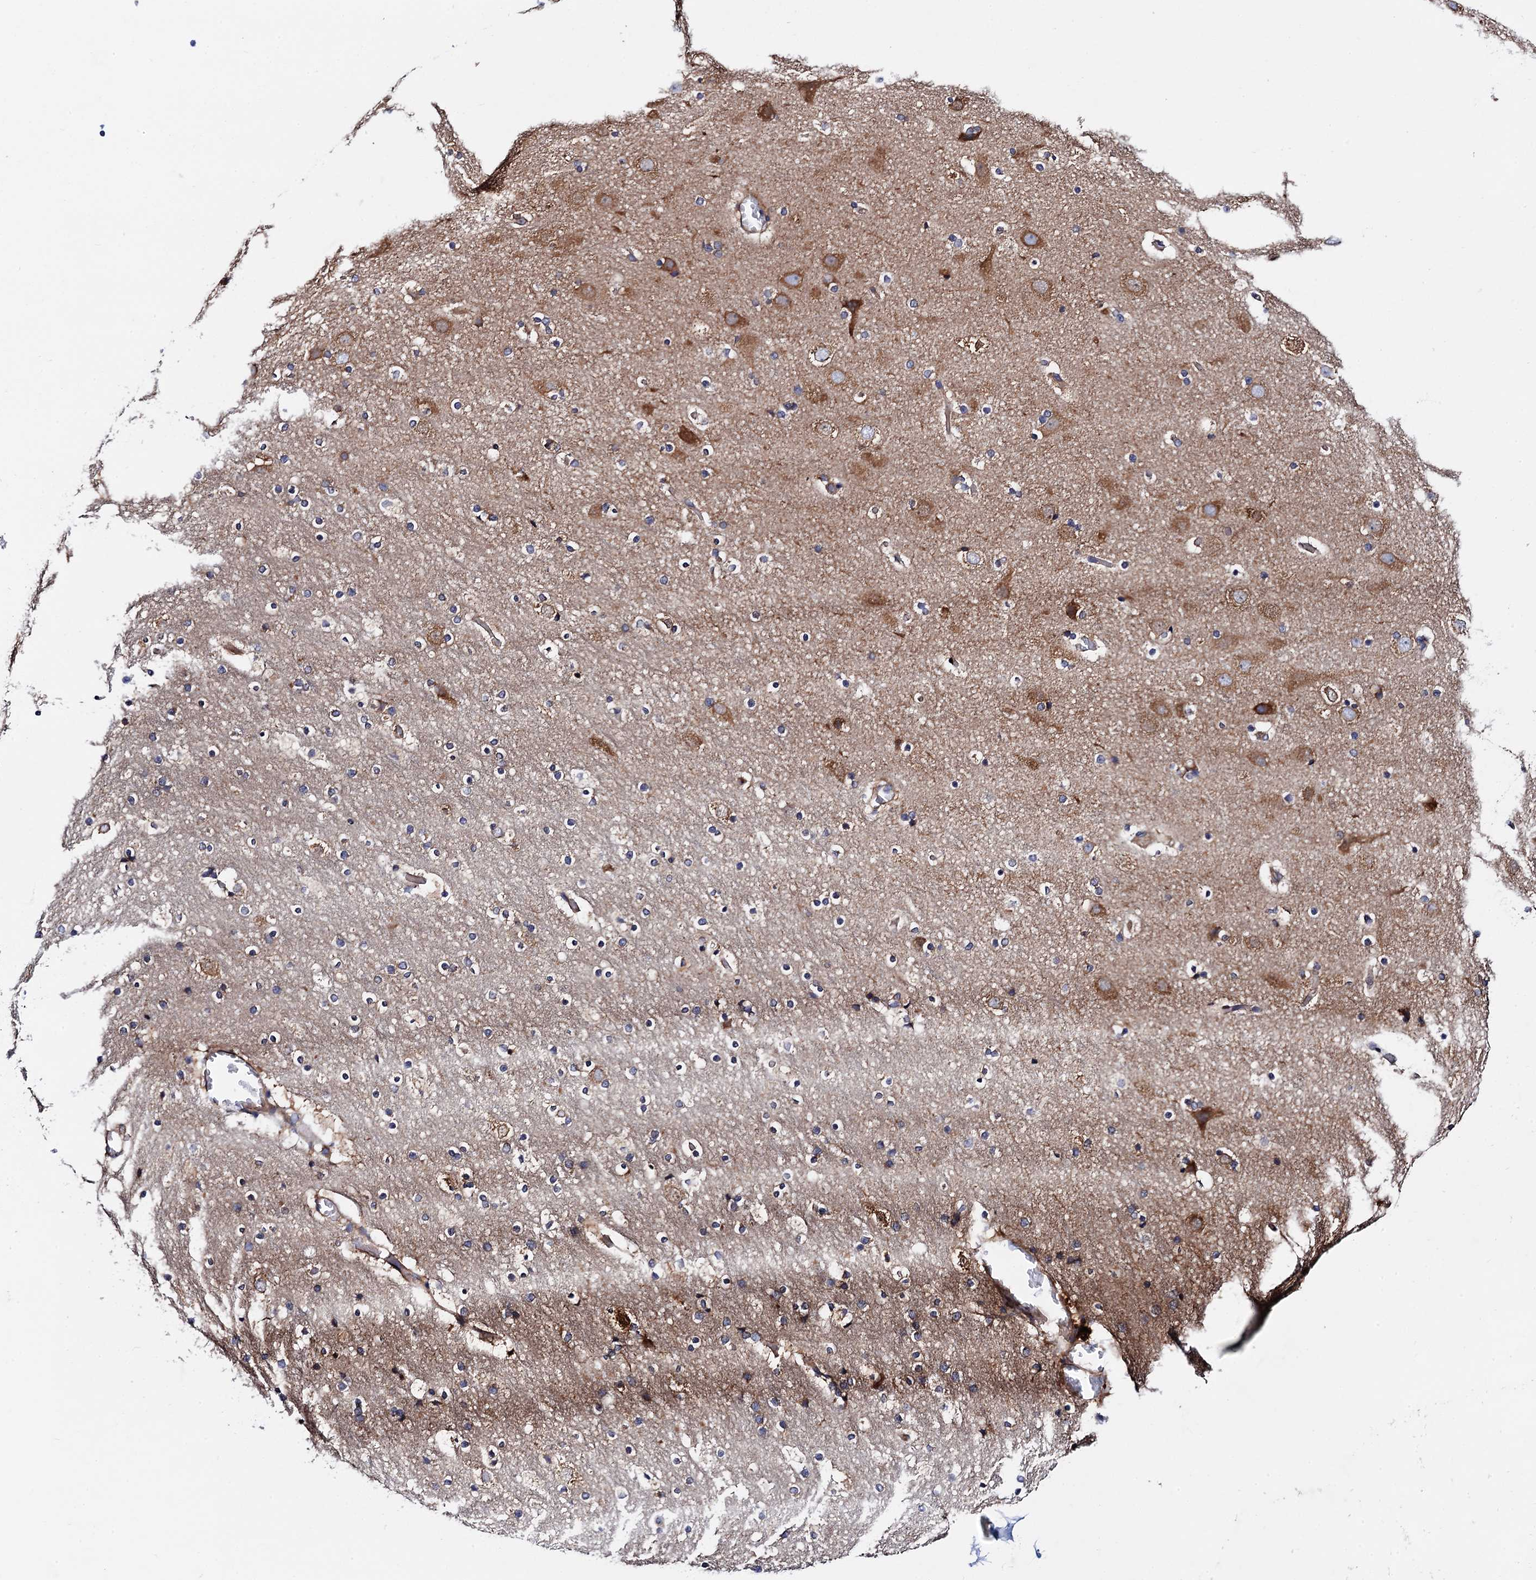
{"staining": {"intensity": "moderate", "quantity": "25%-75%", "location": "cytoplasmic/membranous"}, "tissue": "cerebral cortex", "cell_type": "Endothelial cells", "image_type": "normal", "snomed": [{"axis": "morphology", "description": "Normal tissue, NOS"}, {"axis": "topography", "description": "Cerebral cortex"}], "caption": "Normal cerebral cortex exhibits moderate cytoplasmic/membranous expression in about 25%-75% of endothelial cells.", "gene": "MRPL48", "patient": {"sex": "male", "age": 57}}